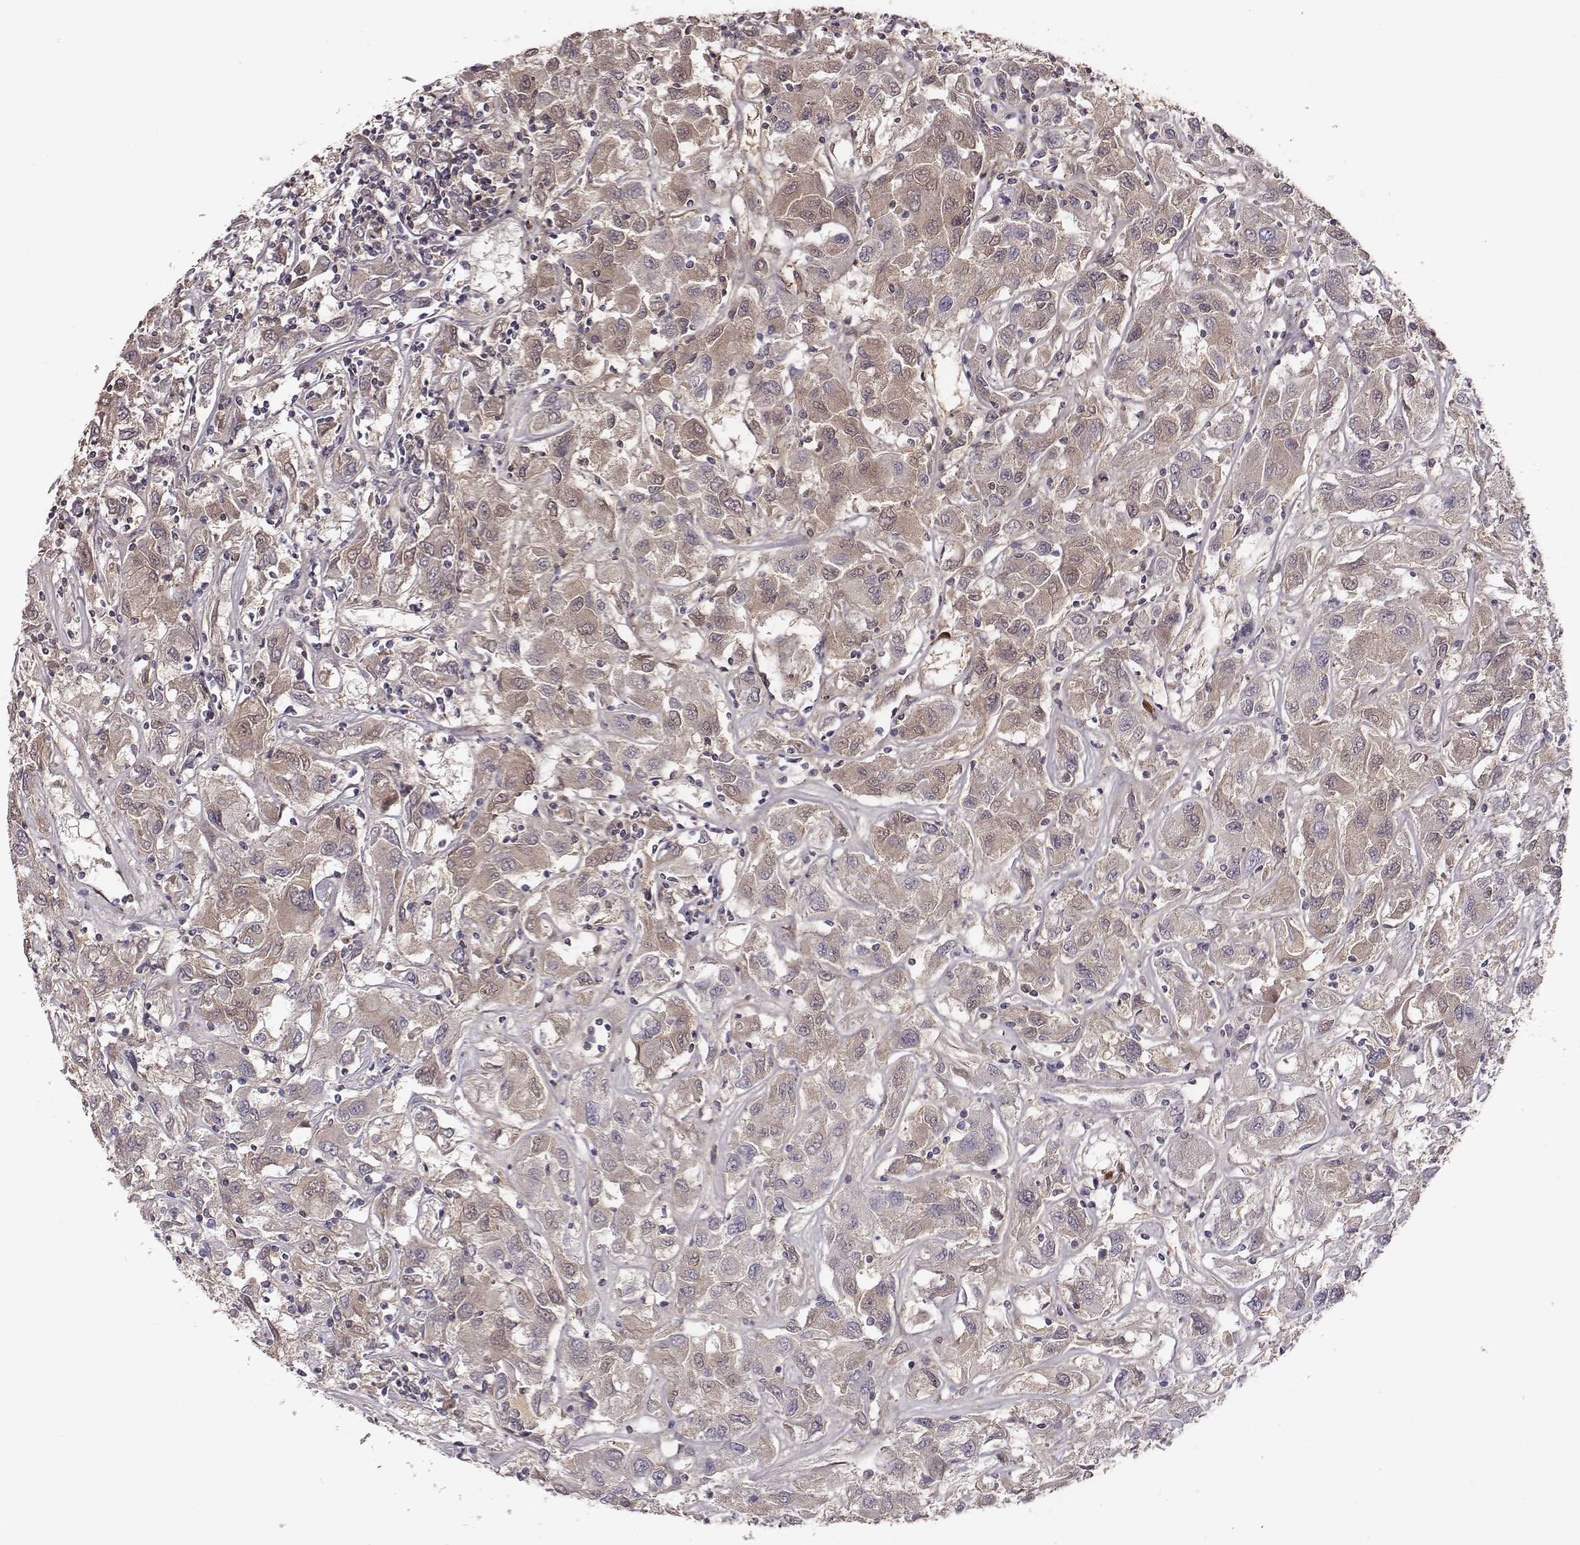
{"staining": {"intensity": "weak", "quantity": ">75%", "location": "cytoplasmic/membranous"}, "tissue": "renal cancer", "cell_type": "Tumor cells", "image_type": "cancer", "snomed": [{"axis": "morphology", "description": "Adenocarcinoma, NOS"}, {"axis": "topography", "description": "Kidney"}], "caption": "High-magnification brightfield microscopy of renal cancer stained with DAB (3,3'-diaminobenzidine) (brown) and counterstained with hematoxylin (blue). tumor cells exhibit weak cytoplasmic/membranous staining is identified in approximately>75% of cells.", "gene": "SLC22A6", "patient": {"sex": "female", "age": 76}}